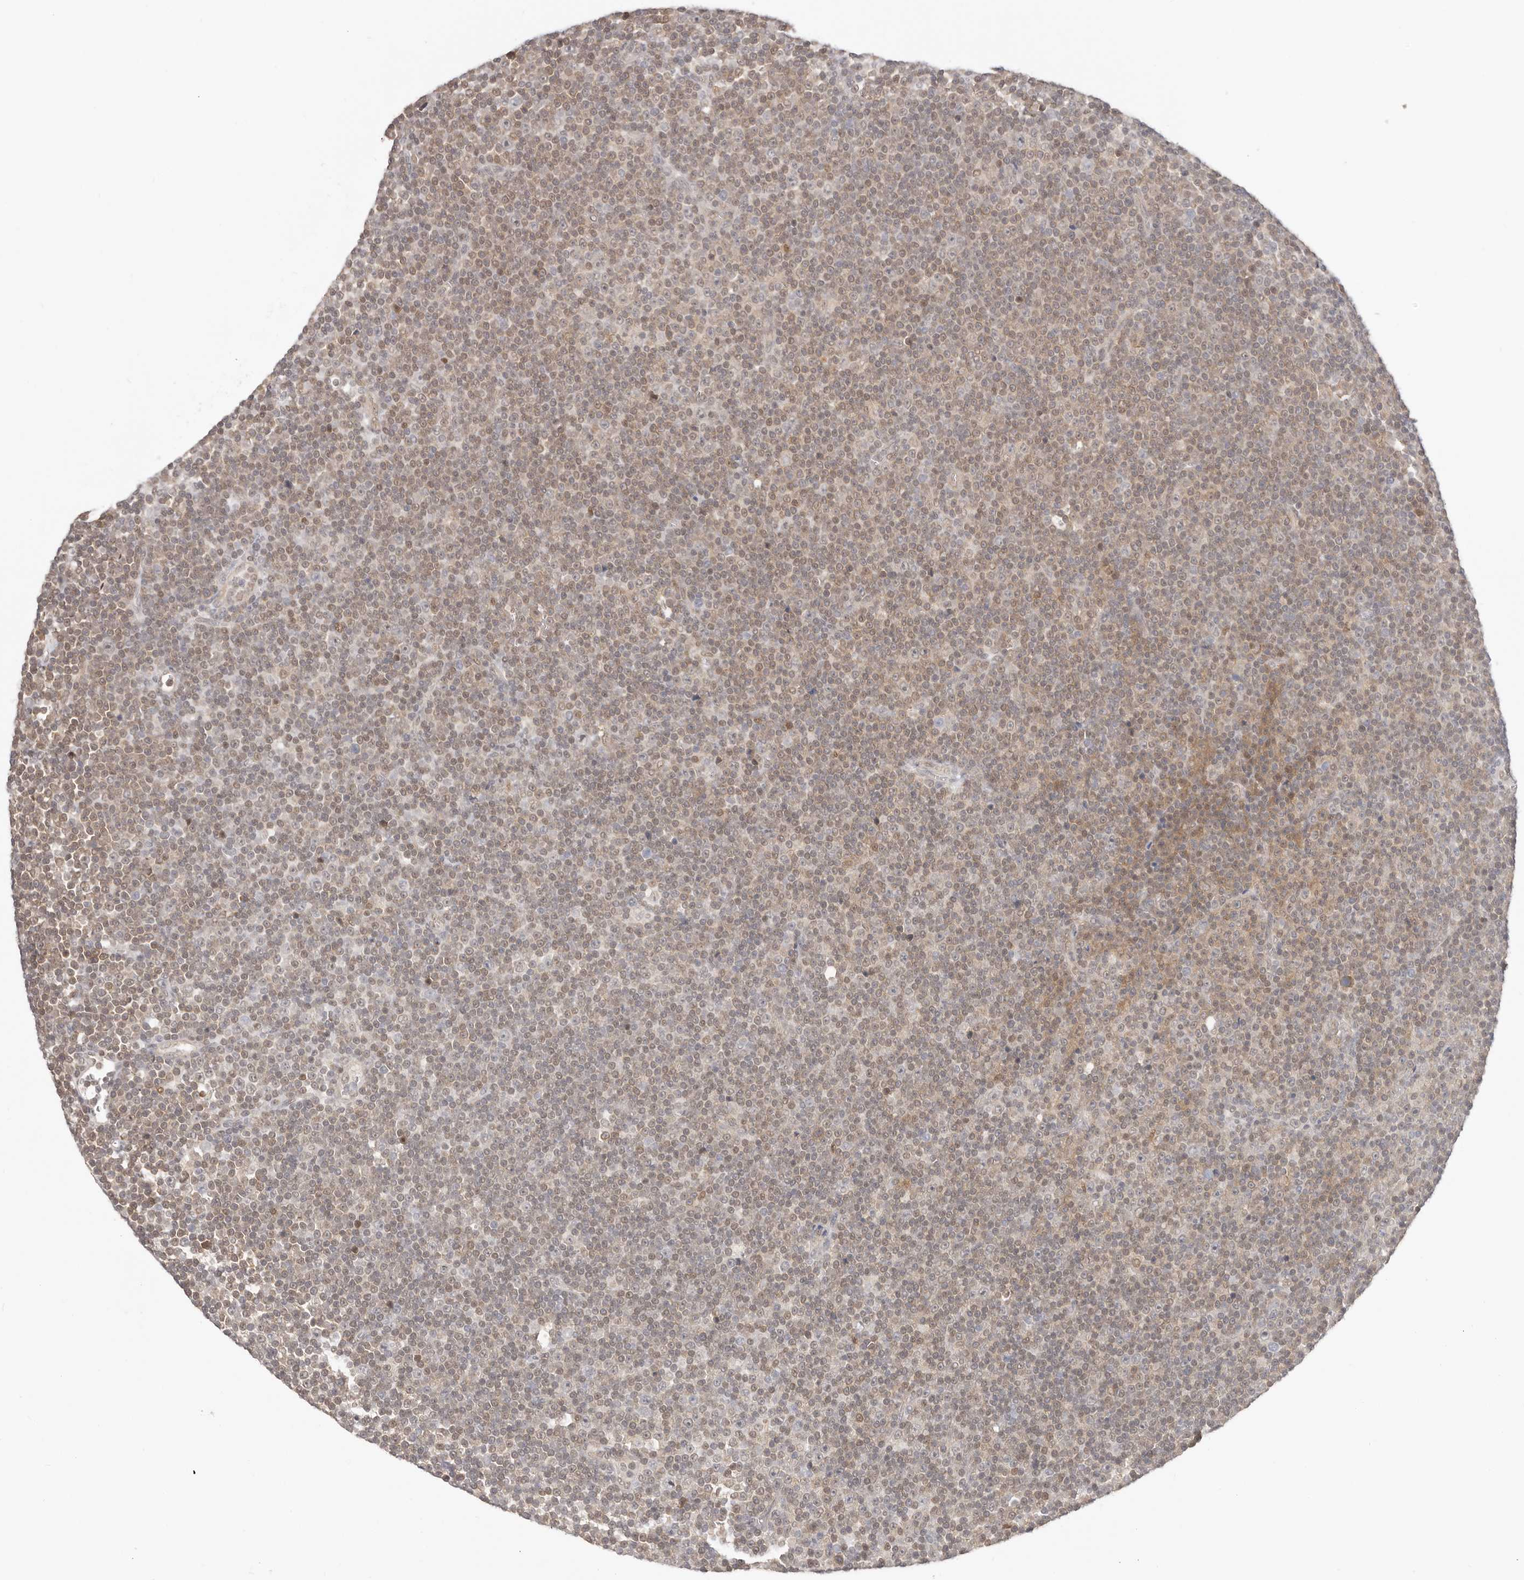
{"staining": {"intensity": "weak", "quantity": ">75%", "location": "nuclear"}, "tissue": "lymphoma", "cell_type": "Tumor cells", "image_type": "cancer", "snomed": [{"axis": "morphology", "description": "Malignant lymphoma, non-Hodgkin's type, Low grade"}, {"axis": "topography", "description": "Lymph node"}], "caption": "This histopathology image reveals immunohistochemistry (IHC) staining of low-grade malignant lymphoma, non-Hodgkin's type, with low weak nuclear staining in about >75% of tumor cells.", "gene": "LARP7", "patient": {"sex": "female", "age": 67}}